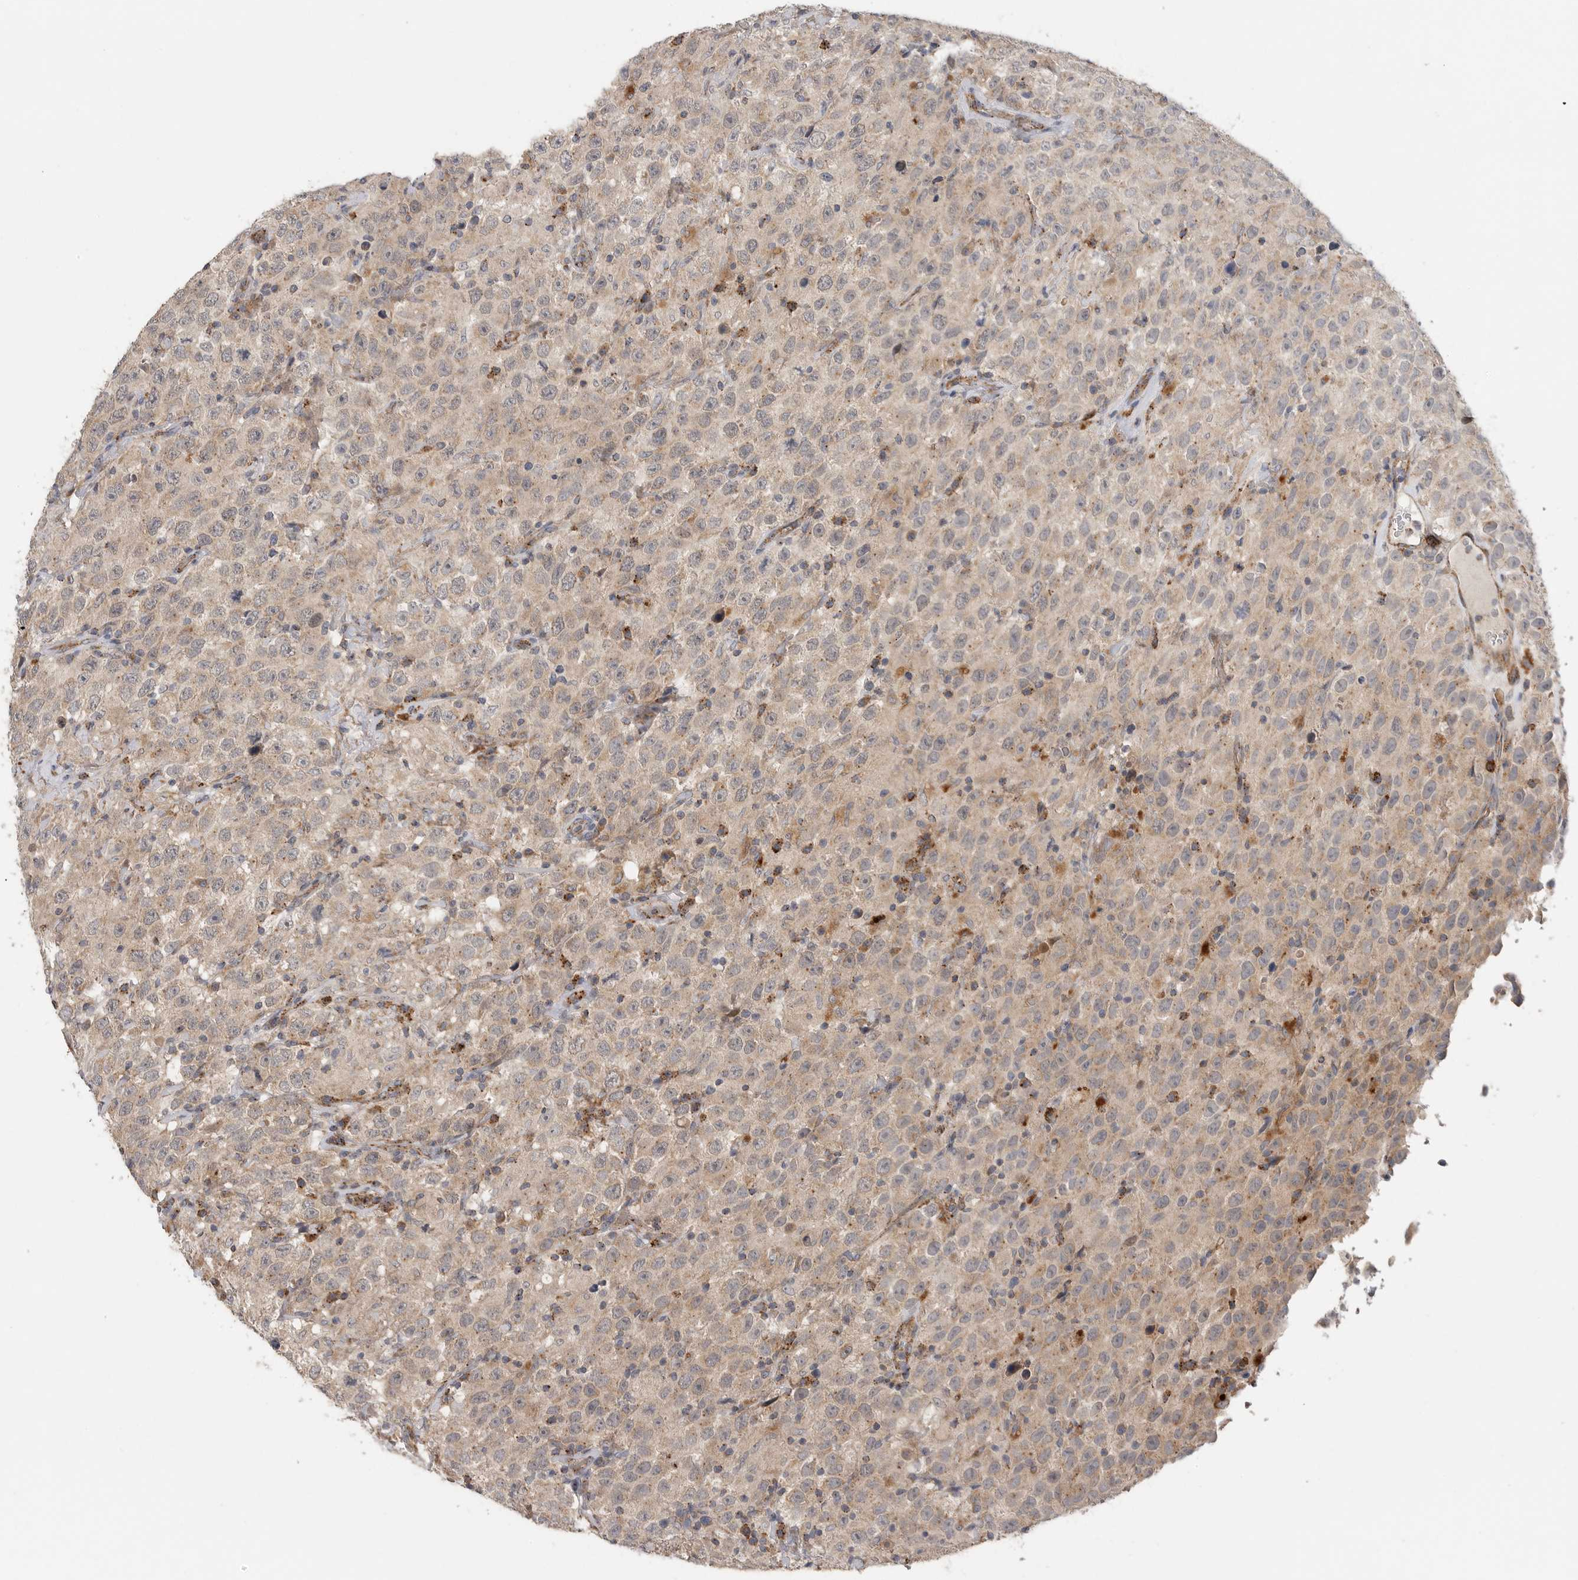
{"staining": {"intensity": "weak", "quantity": ">75%", "location": "cytoplasmic/membranous"}, "tissue": "testis cancer", "cell_type": "Tumor cells", "image_type": "cancer", "snomed": [{"axis": "morphology", "description": "Seminoma, NOS"}, {"axis": "topography", "description": "Testis"}], "caption": "This photomicrograph exhibits testis cancer (seminoma) stained with immunohistochemistry (IHC) to label a protein in brown. The cytoplasmic/membranous of tumor cells show weak positivity for the protein. Nuclei are counter-stained blue.", "gene": "GALNS", "patient": {"sex": "male", "age": 41}}